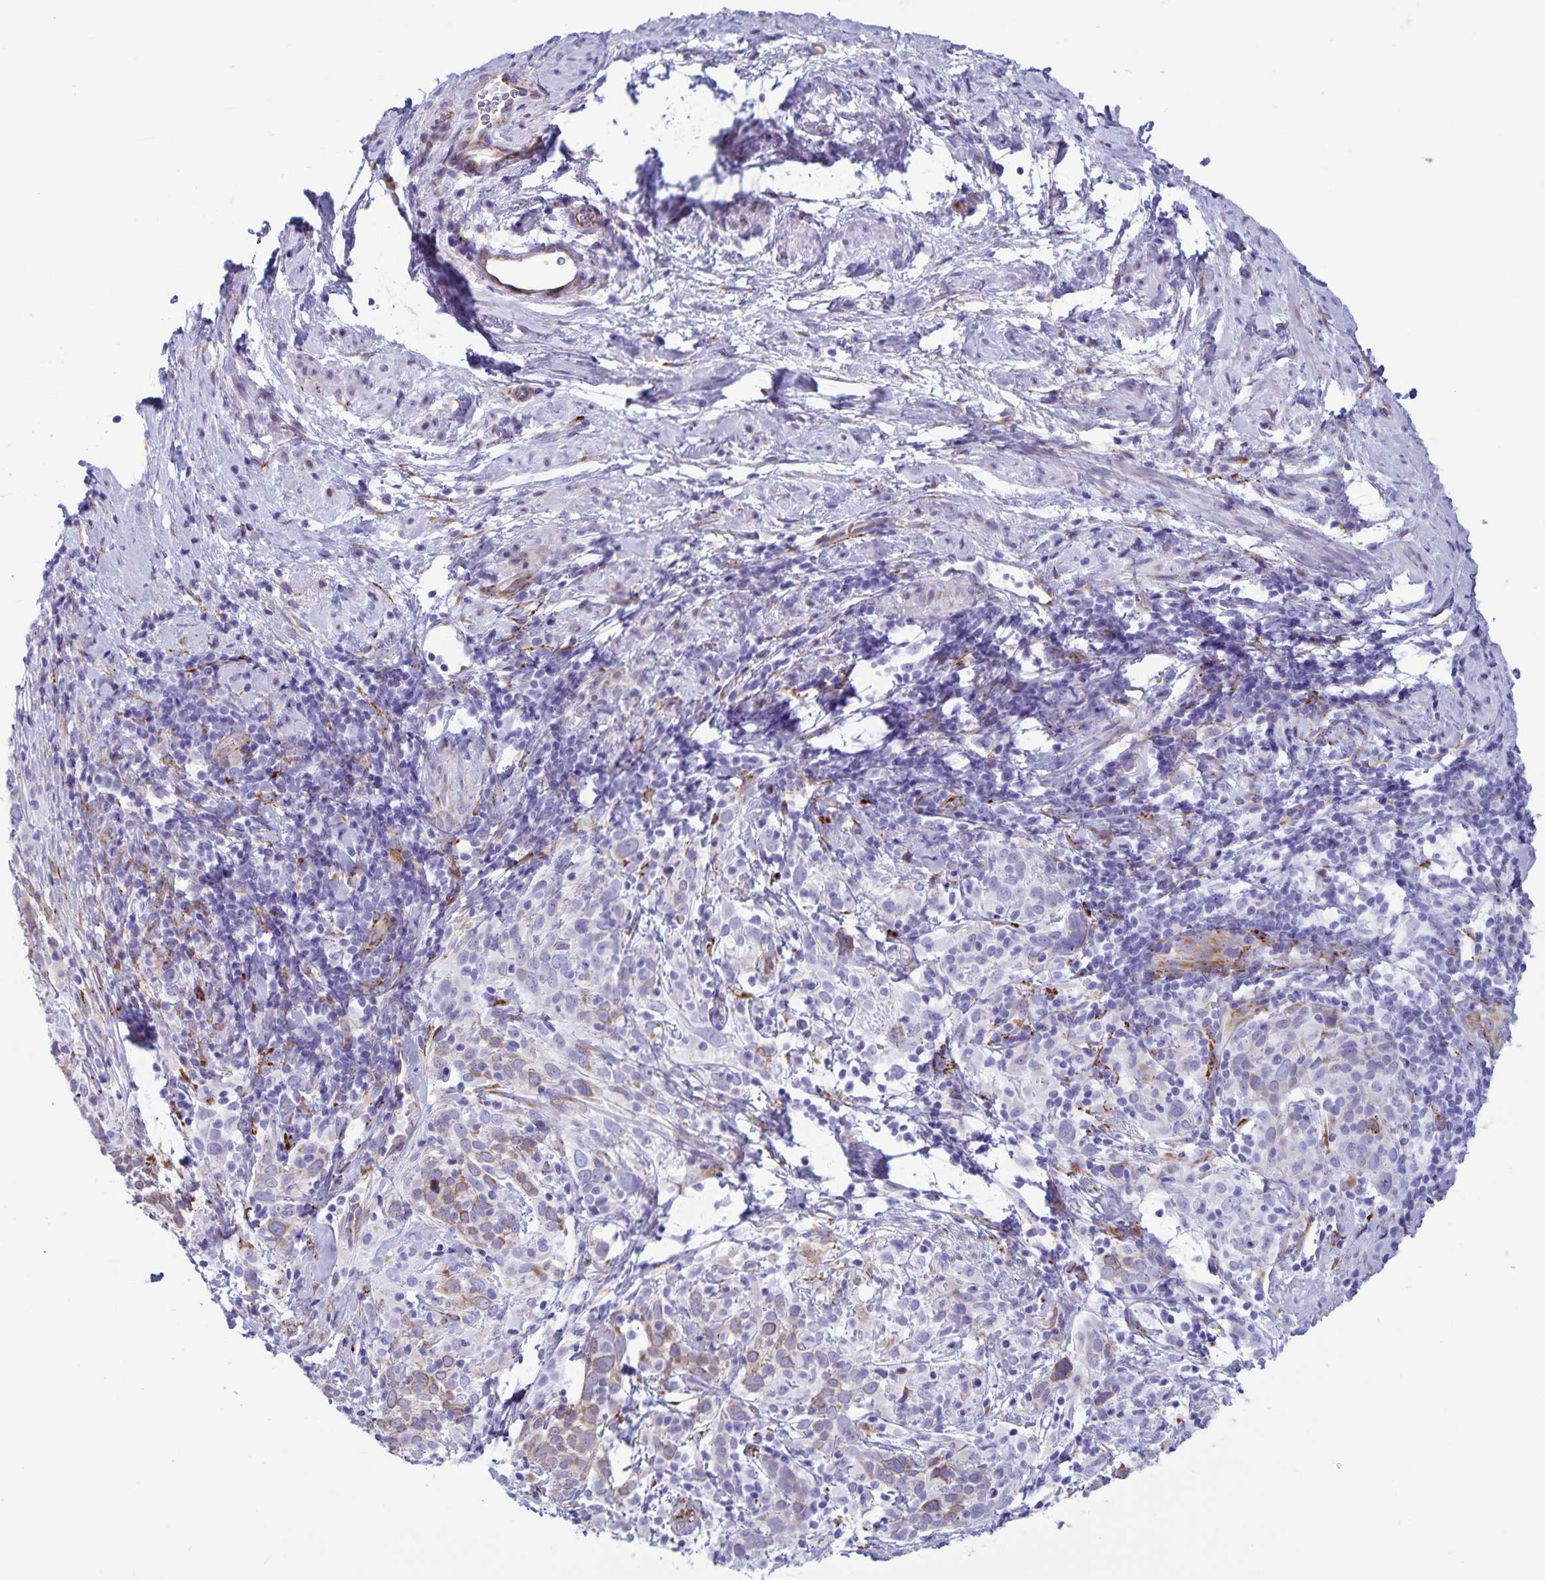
{"staining": {"intensity": "weak", "quantity": "25%-75%", "location": "cytoplasmic/membranous"}, "tissue": "cervical cancer", "cell_type": "Tumor cells", "image_type": "cancer", "snomed": [{"axis": "morphology", "description": "Squamous cell carcinoma, NOS"}, {"axis": "topography", "description": "Cervix"}], "caption": "Tumor cells exhibit low levels of weak cytoplasmic/membranous staining in about 25%-75% of cells in squamous cell carcinoma (cervical).", "gene": "RCN1", "patient": {"sex": "female", "age": 61}}